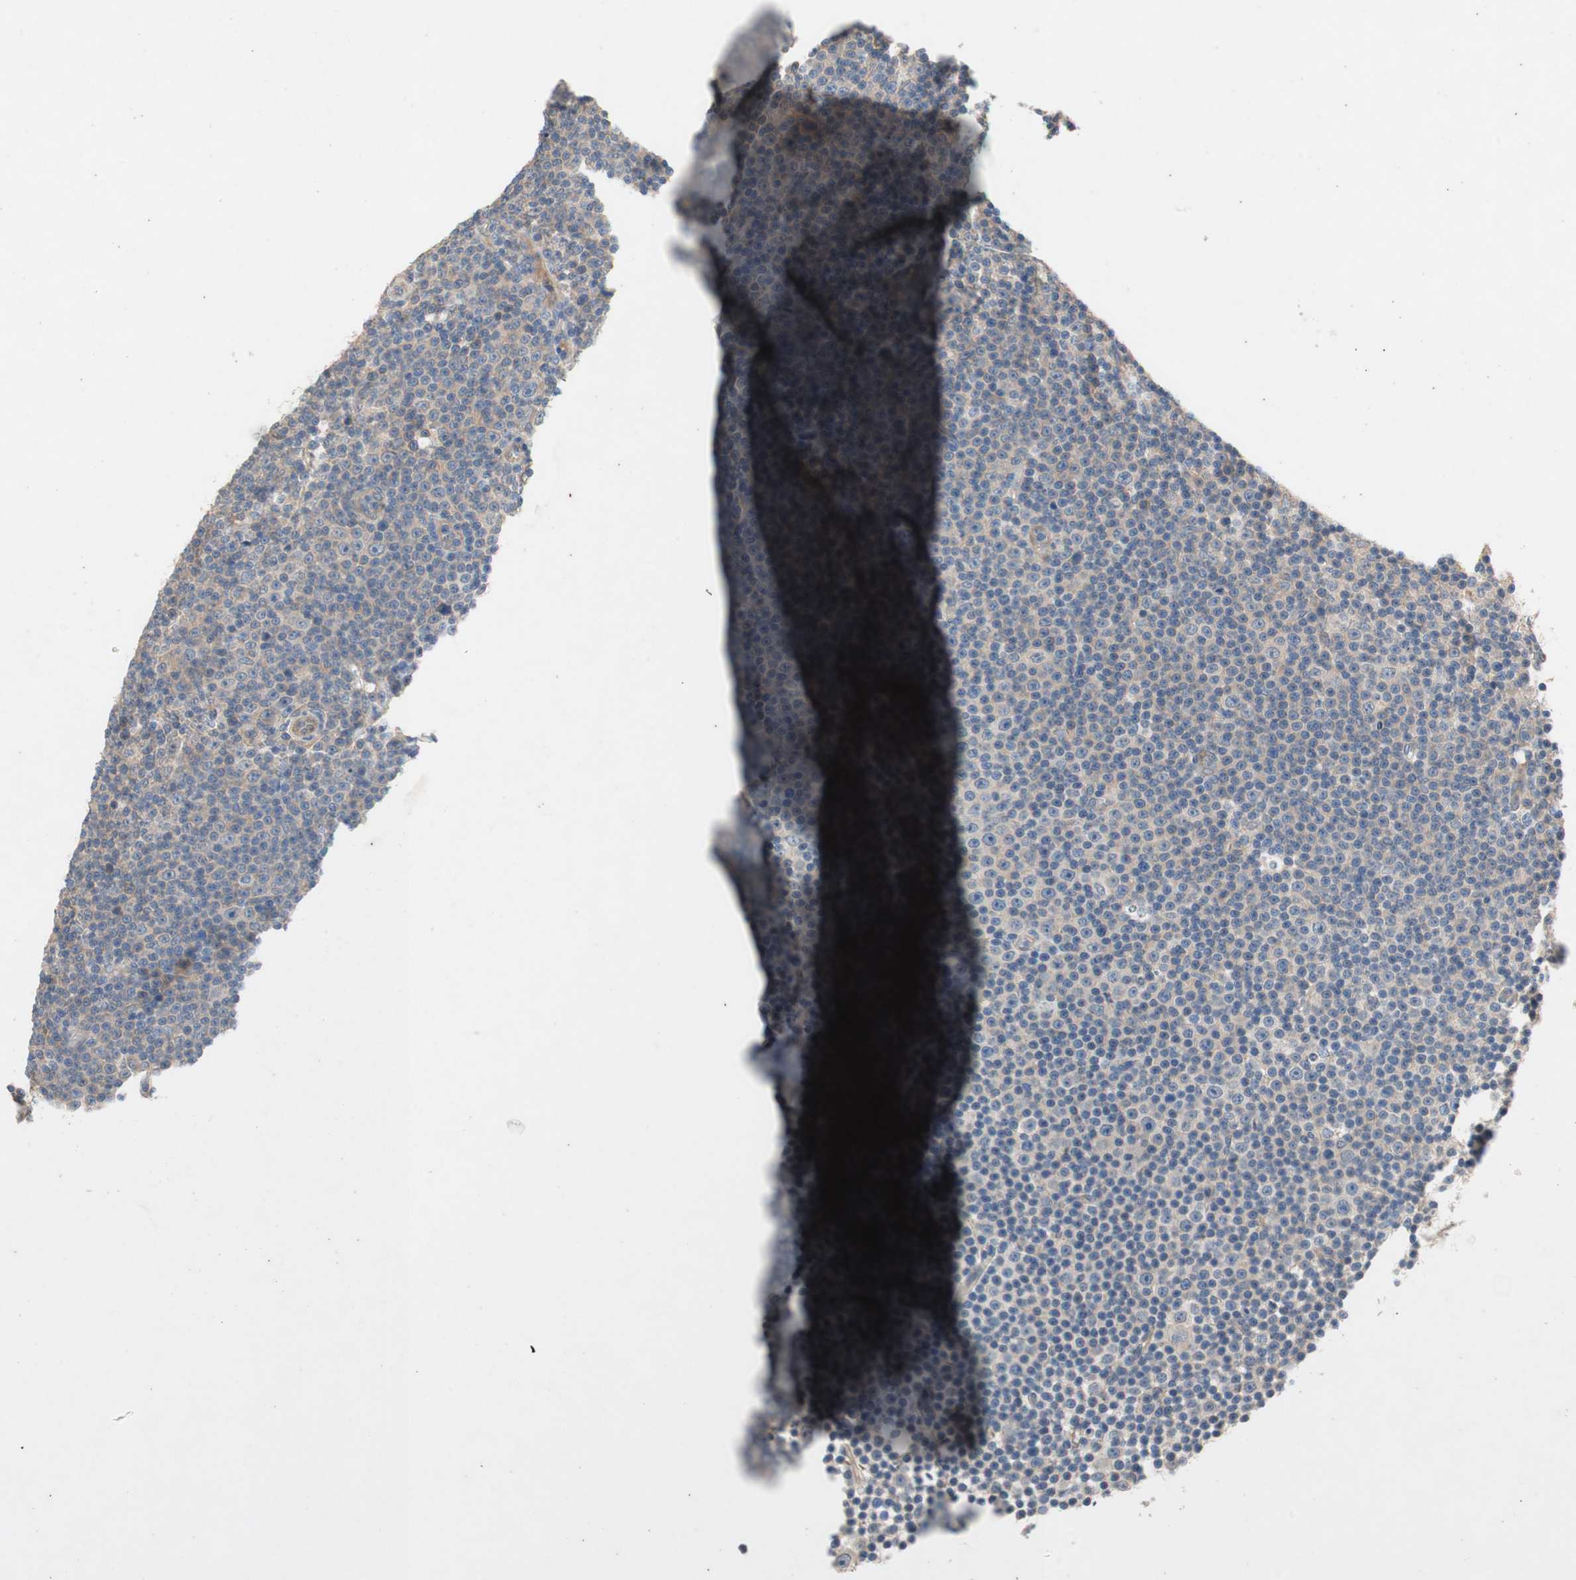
{"staining": {"intensity": "weak", "quantity": "25%-75%", "location": "cytoplasmic/membranous"}, "tissue": "lymphoma", "cell_type": "Tumor cells", "image_type": "cancer", "snomed": [{"axis": "morphology", "description": "Malignant lymphoma, non-Hodgkin's type, Low grade"}, {"axis": "topography", "description": "Lymph node"}], "caption": "Tumor cells demonstrate weak cytoplasmic/membranous staining in about 25%-75% of cells in malignant lymphoma, non-Hodgkin's type (low-grade).", "gene": "NCLN", "patient": {"sex": "female", "age": 67}}